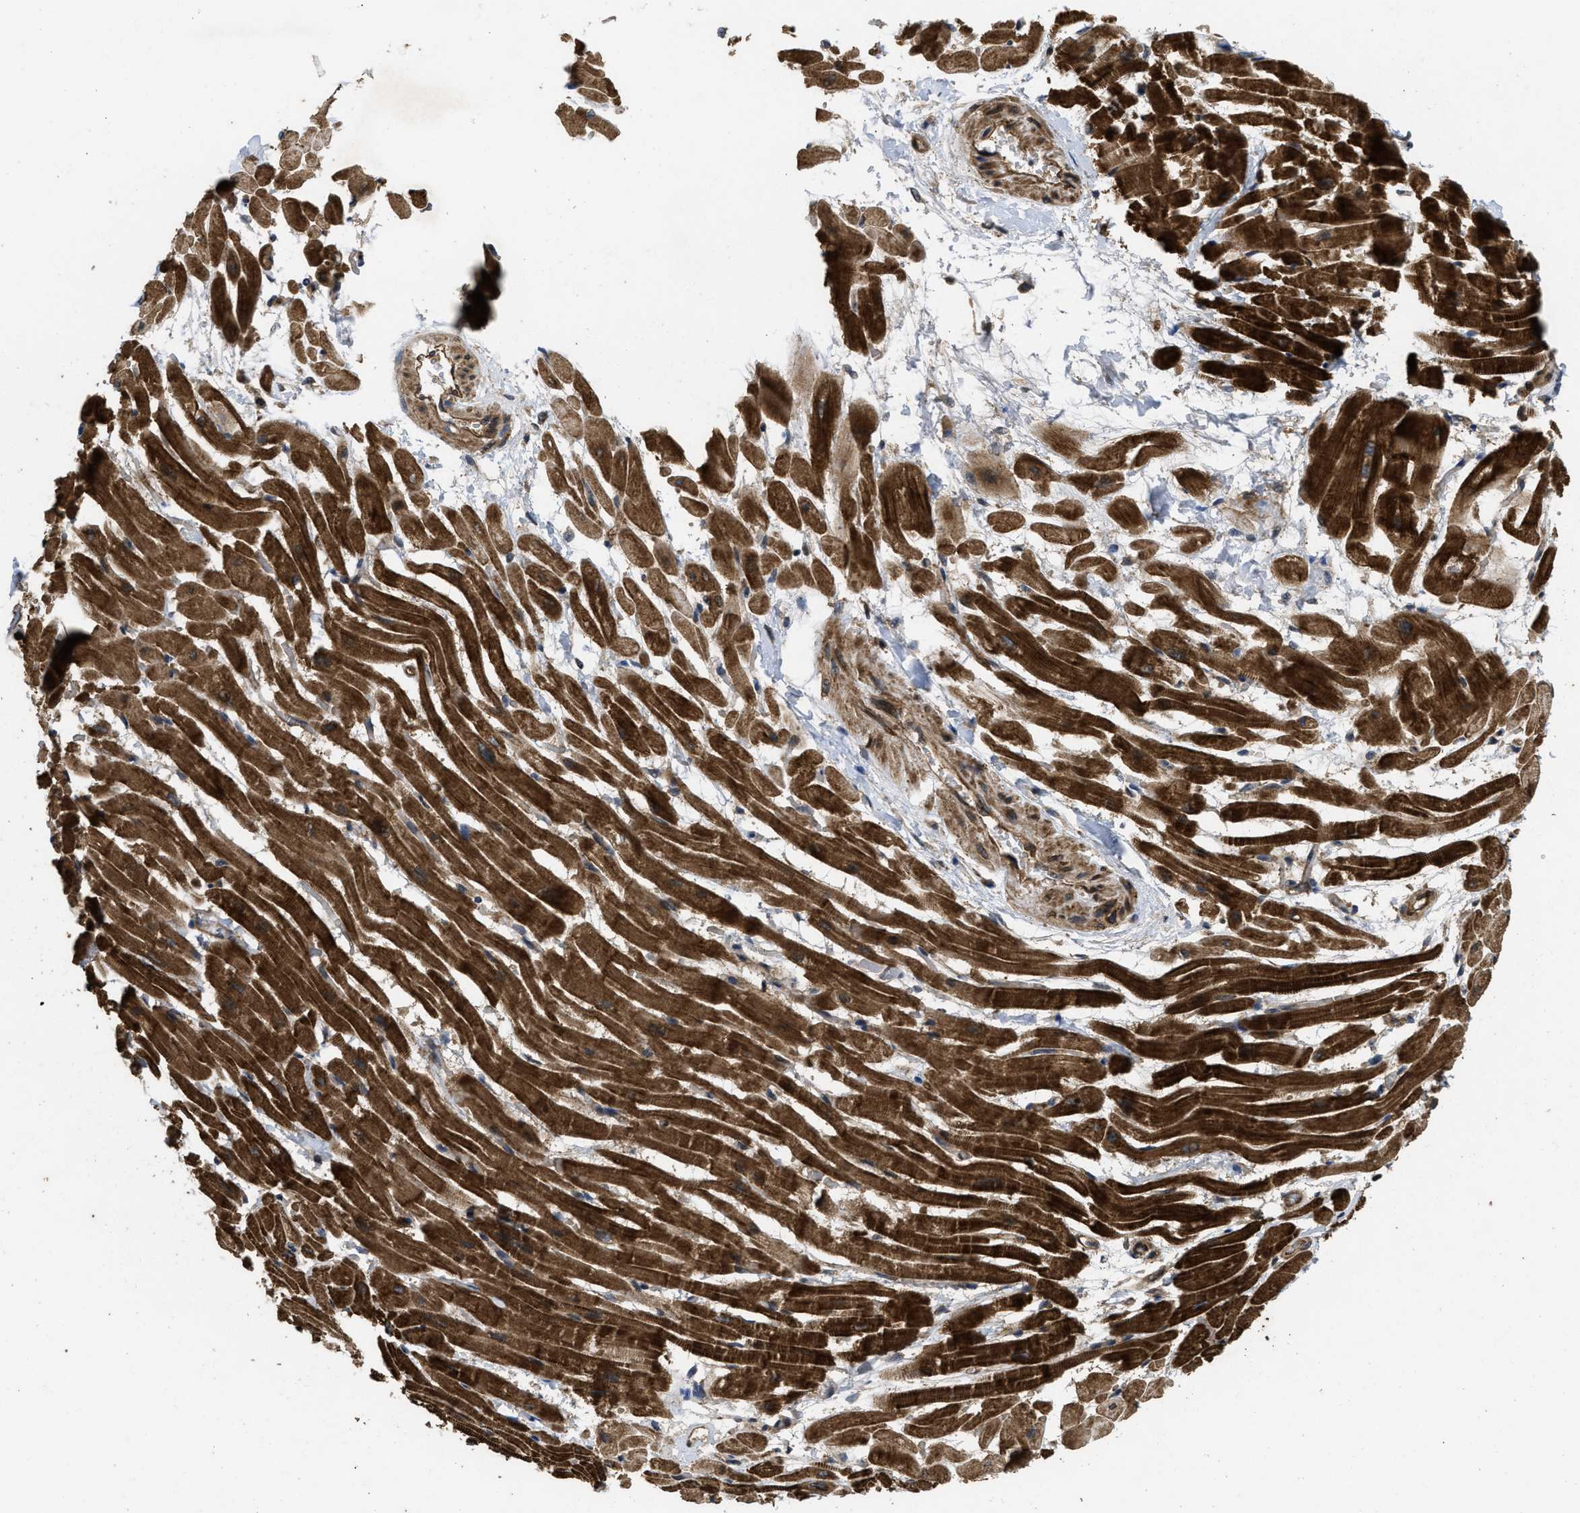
{"staining": {"intensity": "strong", "quantity": ">75%", "location": "cytoplasmic/membranous"}, "tissue": "heart muscle", "cell_type": "Cardiomyocytes", "image_type": "normal", "snomed": [{"axis": "morphology", "description": "Normal tissue, NOS"}, {"axis": "topography", "description": "Heart"}], "caption": "Protein expression analysis of normal heart muscle displays strong cytoplasmic/membranous positivity in about >75% of cardiomyocytes. Immunohistochemistry (ihc) stains the protein in brown and the nuclei are stained blue.", "gene": "FZD6", "patient": {"sex": "male", "age": 45}}